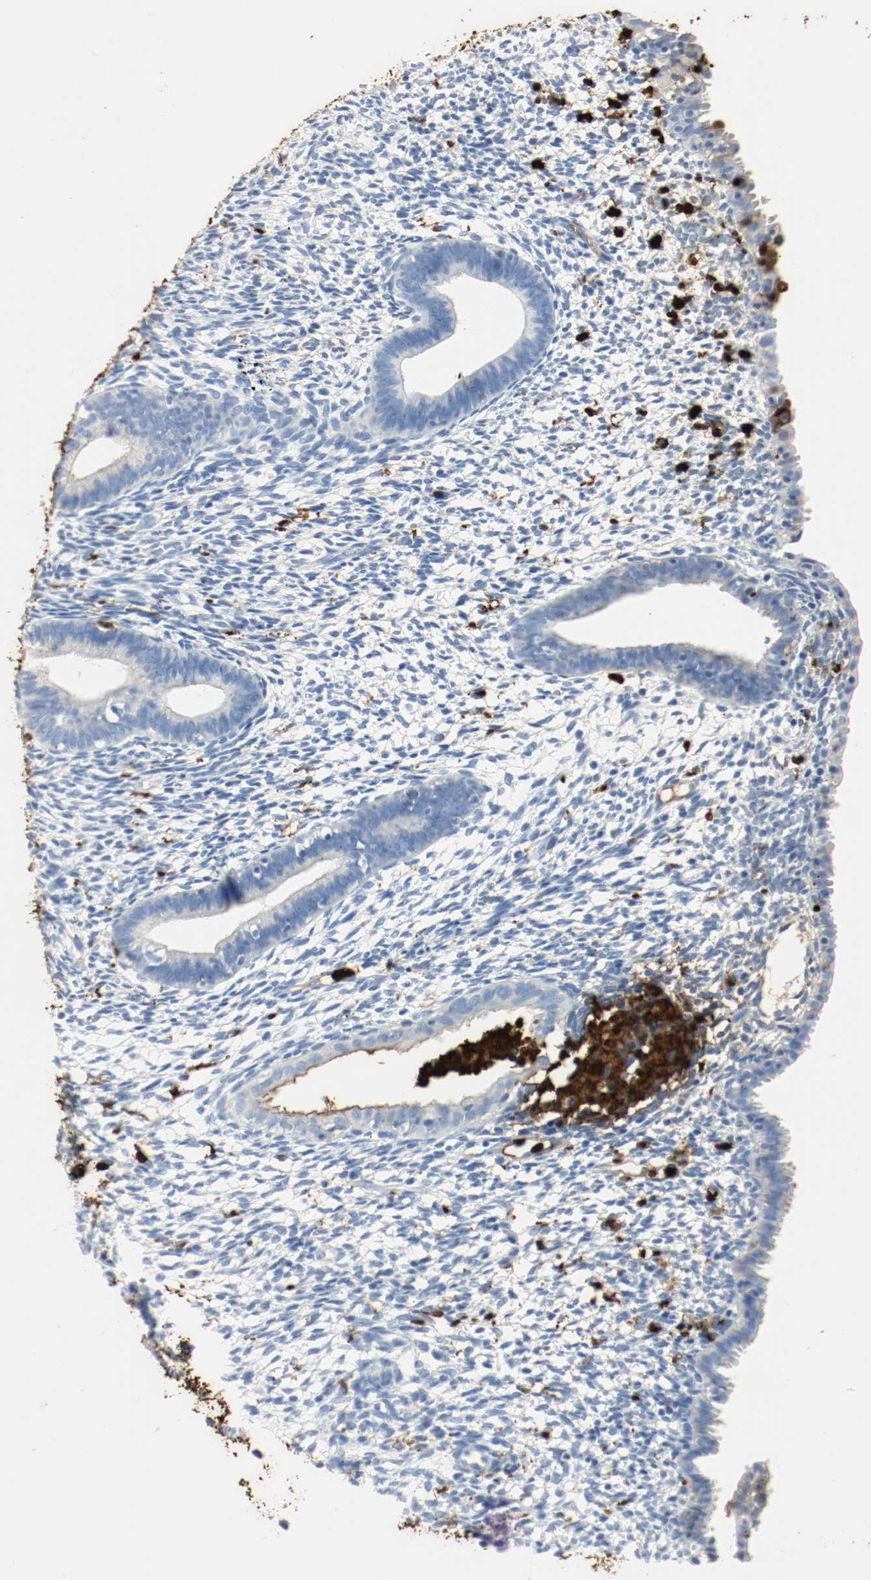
{"staining": {"intensity": "strong", "quantity": "<25%", "location": "cytoplasmic/membranous"}, "tissue": "endometrium", "cell_type": "Cells in endometrial stroma", "image_type": "normal", "snomed": [{"axis": "morphology", "description": "Normal tissue, NOS"}, {"axis": "morphology", "description": "Atrophy, NOS"}, {"axis": "topography", "description": "Uterus"}, {"axis": "topography", "description": "Endometrium"}], "caption": "Immunohistochemical staining of benign human endometrium demonstrates <25% levels of strong cytoplasmic/membranous protein positivity in about <25% of cells in endometrial stroma. The protein of interest is stained brown, and the nuclei are stained in blue (DAB IHC with brightfield microscopy, high magnification).", "gene": "S100A9", "patient": {"sex": "female", "age": 68}}